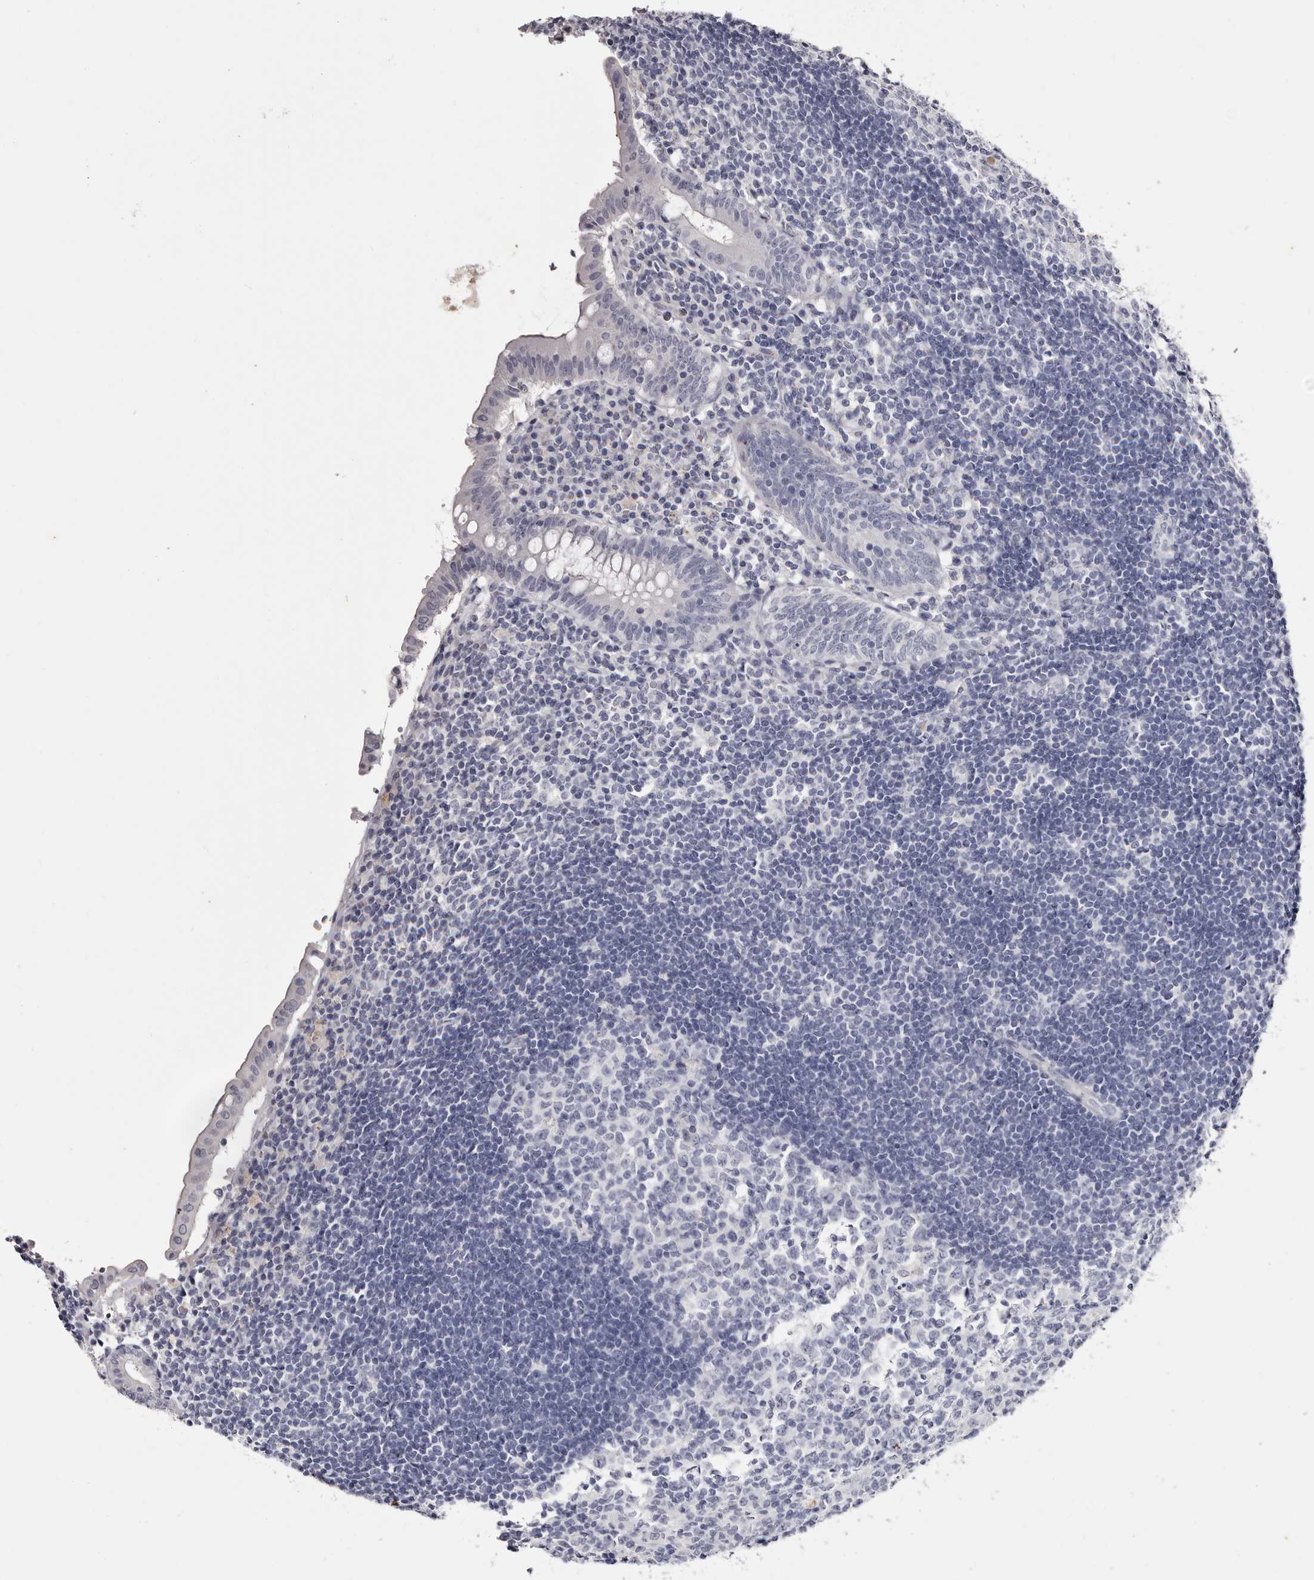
{"staining": {"intensity": "negative", "quantity": "none", "location": "none"}, "tissue": "appendix", "cell_type": "Glandular cells", "image_type": "normal", "snomed": [{"axis": "morphology", "description": "Normal tissue, NOS"}, {"axis": "topography", "description": "Appendix"}], "caption": "A photomicrograph of appendix stained for a protein reveals no brown staining in glandular cells. (Brightfield microscopy of DAB immunohistochemistry (IHC) at high magnification).", "gene": "CA6", "patient": {"sex": "female", "age": 54}}